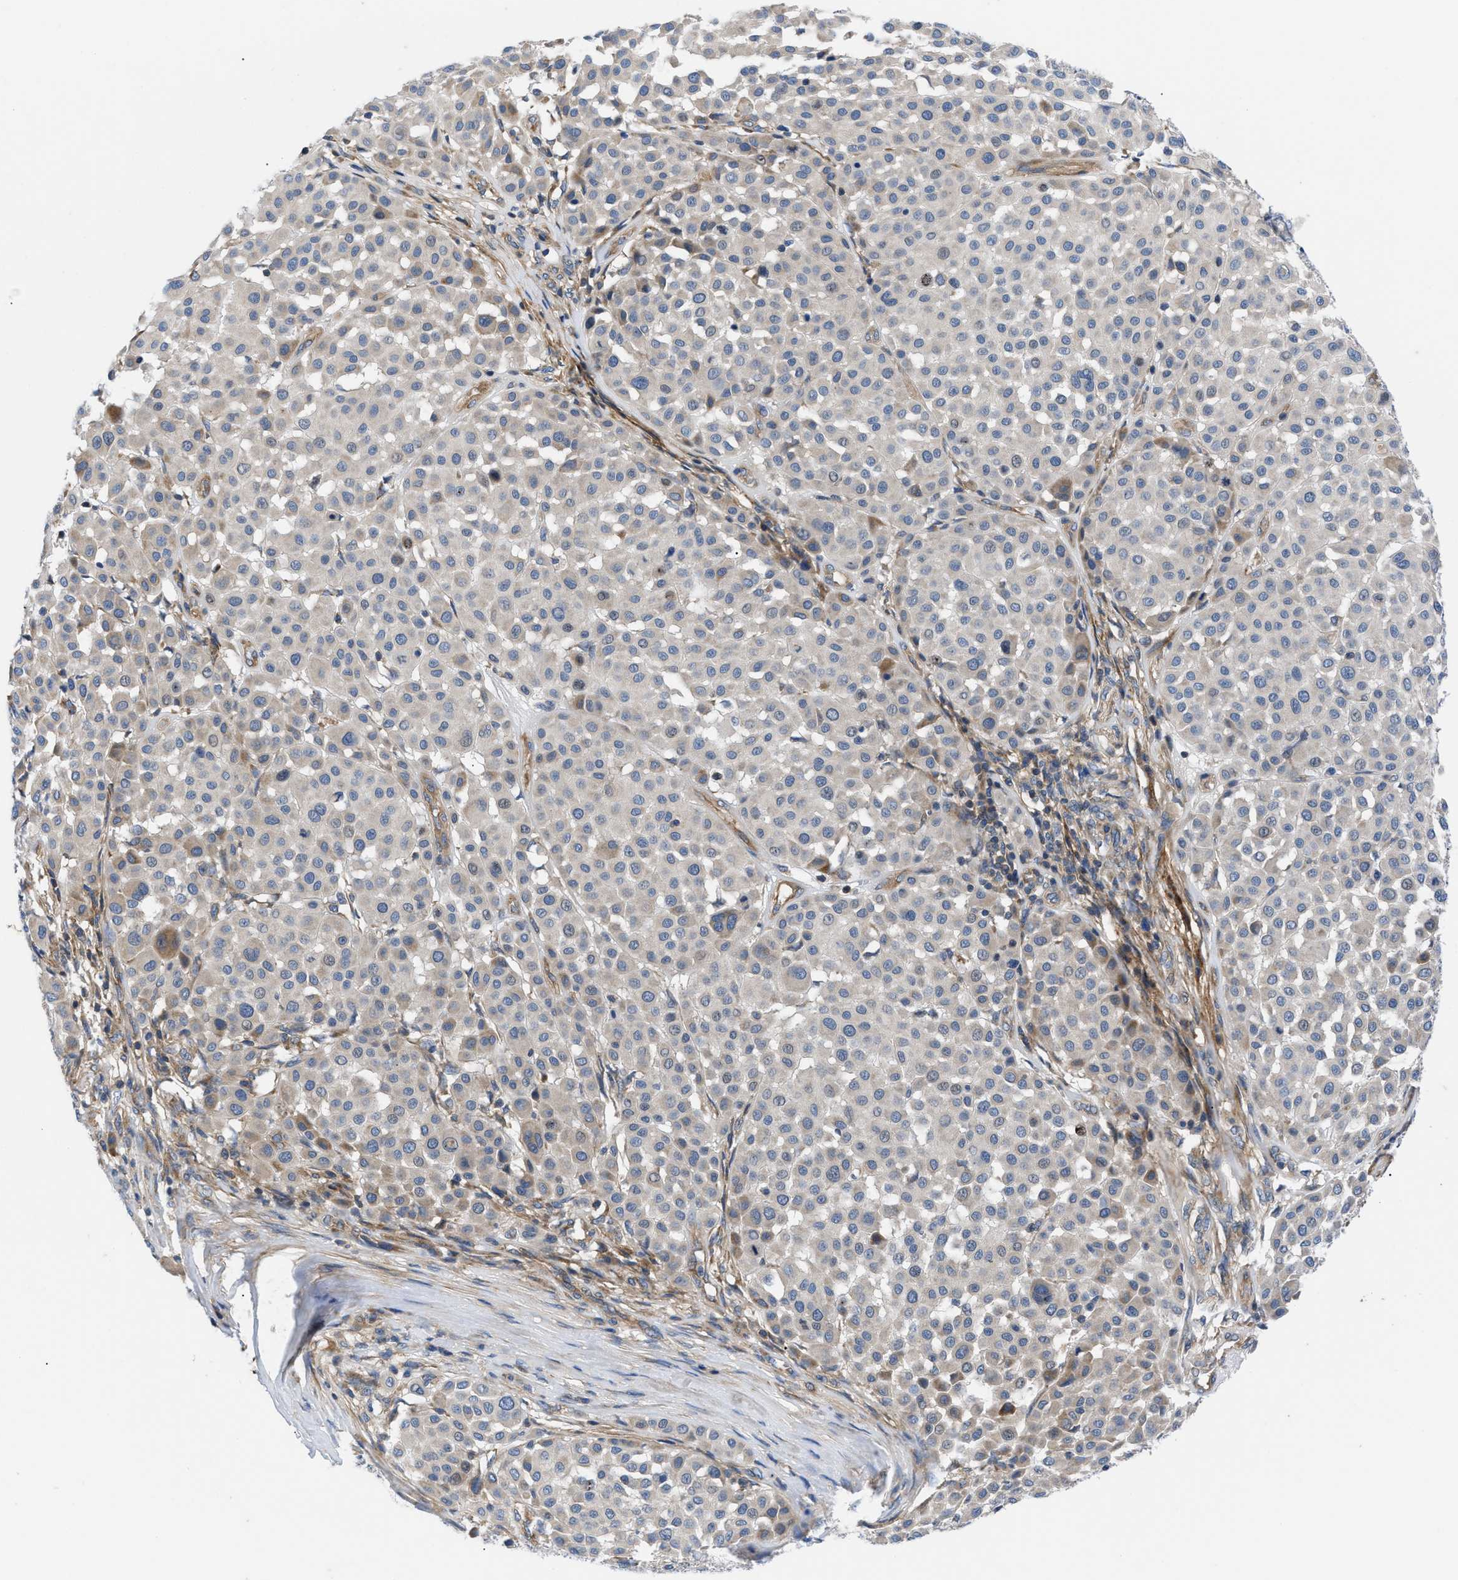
{"staining": {"intensity": "negative", "quantity": "none", "location": "none"}, "tissue": "melanoma", "cell_type": "Tumor cells", "image_type": "cancer", "snomed": [{"axis": "morphology", "description": "Malignant melanoma, Metastatic site"}, {"axis": "topography", "description": "Soft tissue"}], "caption": "This is an immunohistochemistry image of human melanoma. There is no staining in tumor cells.", "gene": "HSPB8", "patient": {"sex": "male", "age": 41}}